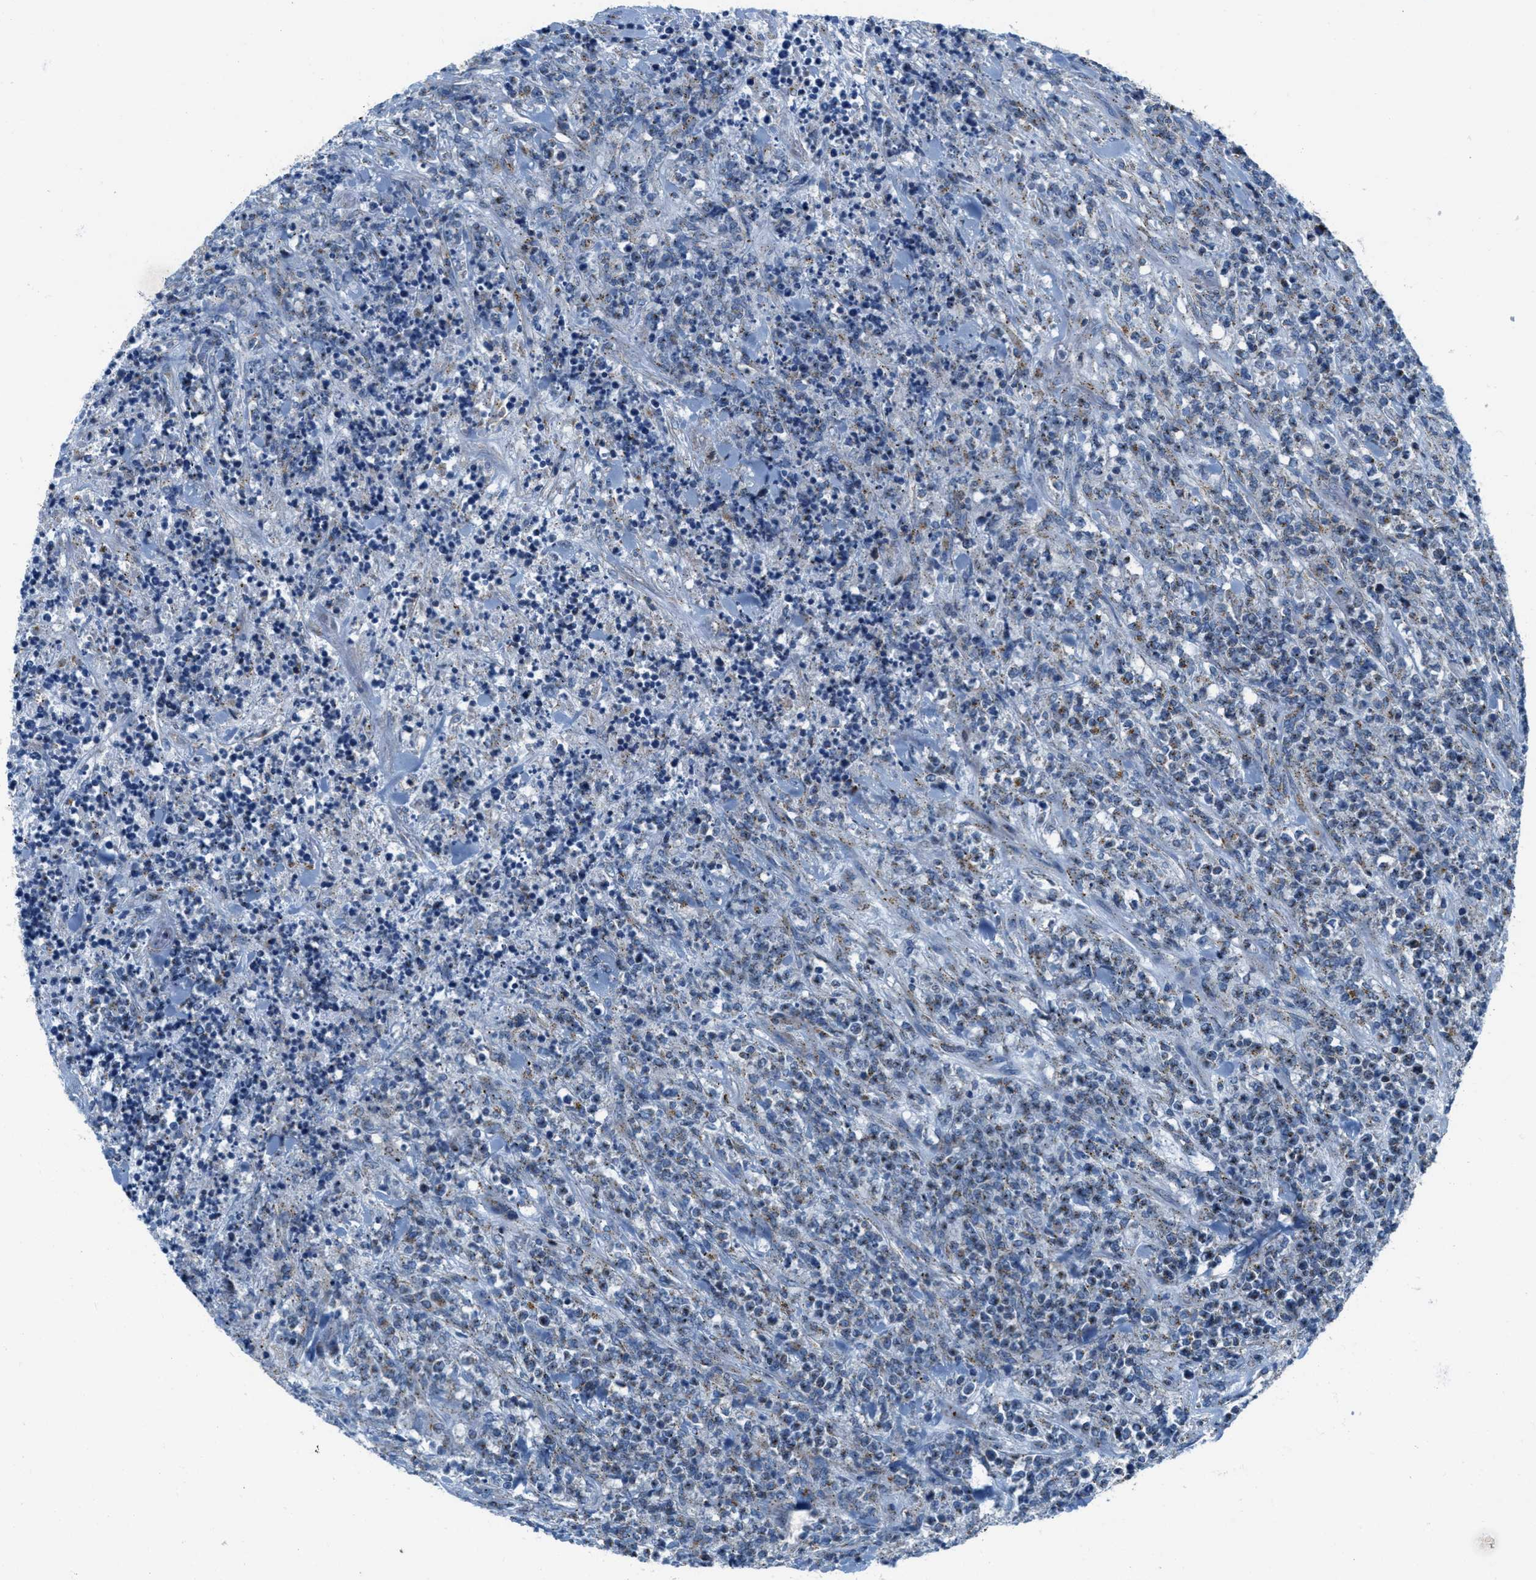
{"staining": {"intensity": "weak", "quantity": "25%-75%", "location": "cytoplasmic/membranous"}, "tissue": "lymphoma", "cell_type": "Tumor cells", "image_type": "cancer", "snomed": [{"axis": "morphology", "description": "Malignant lymphoma, non-Hodgkin's type, High grade"}, {"axis": "topography", "description": "Soft tissue"}], "caption": "Immunohistochemistry (IHC) of lymphoma reveals low levels of weak cytoplasmic/membranous positivity in about 25%-75% of tumor cells.", "gene": "MFSD13A", "patient": {"sex": "male", "age": 18}}